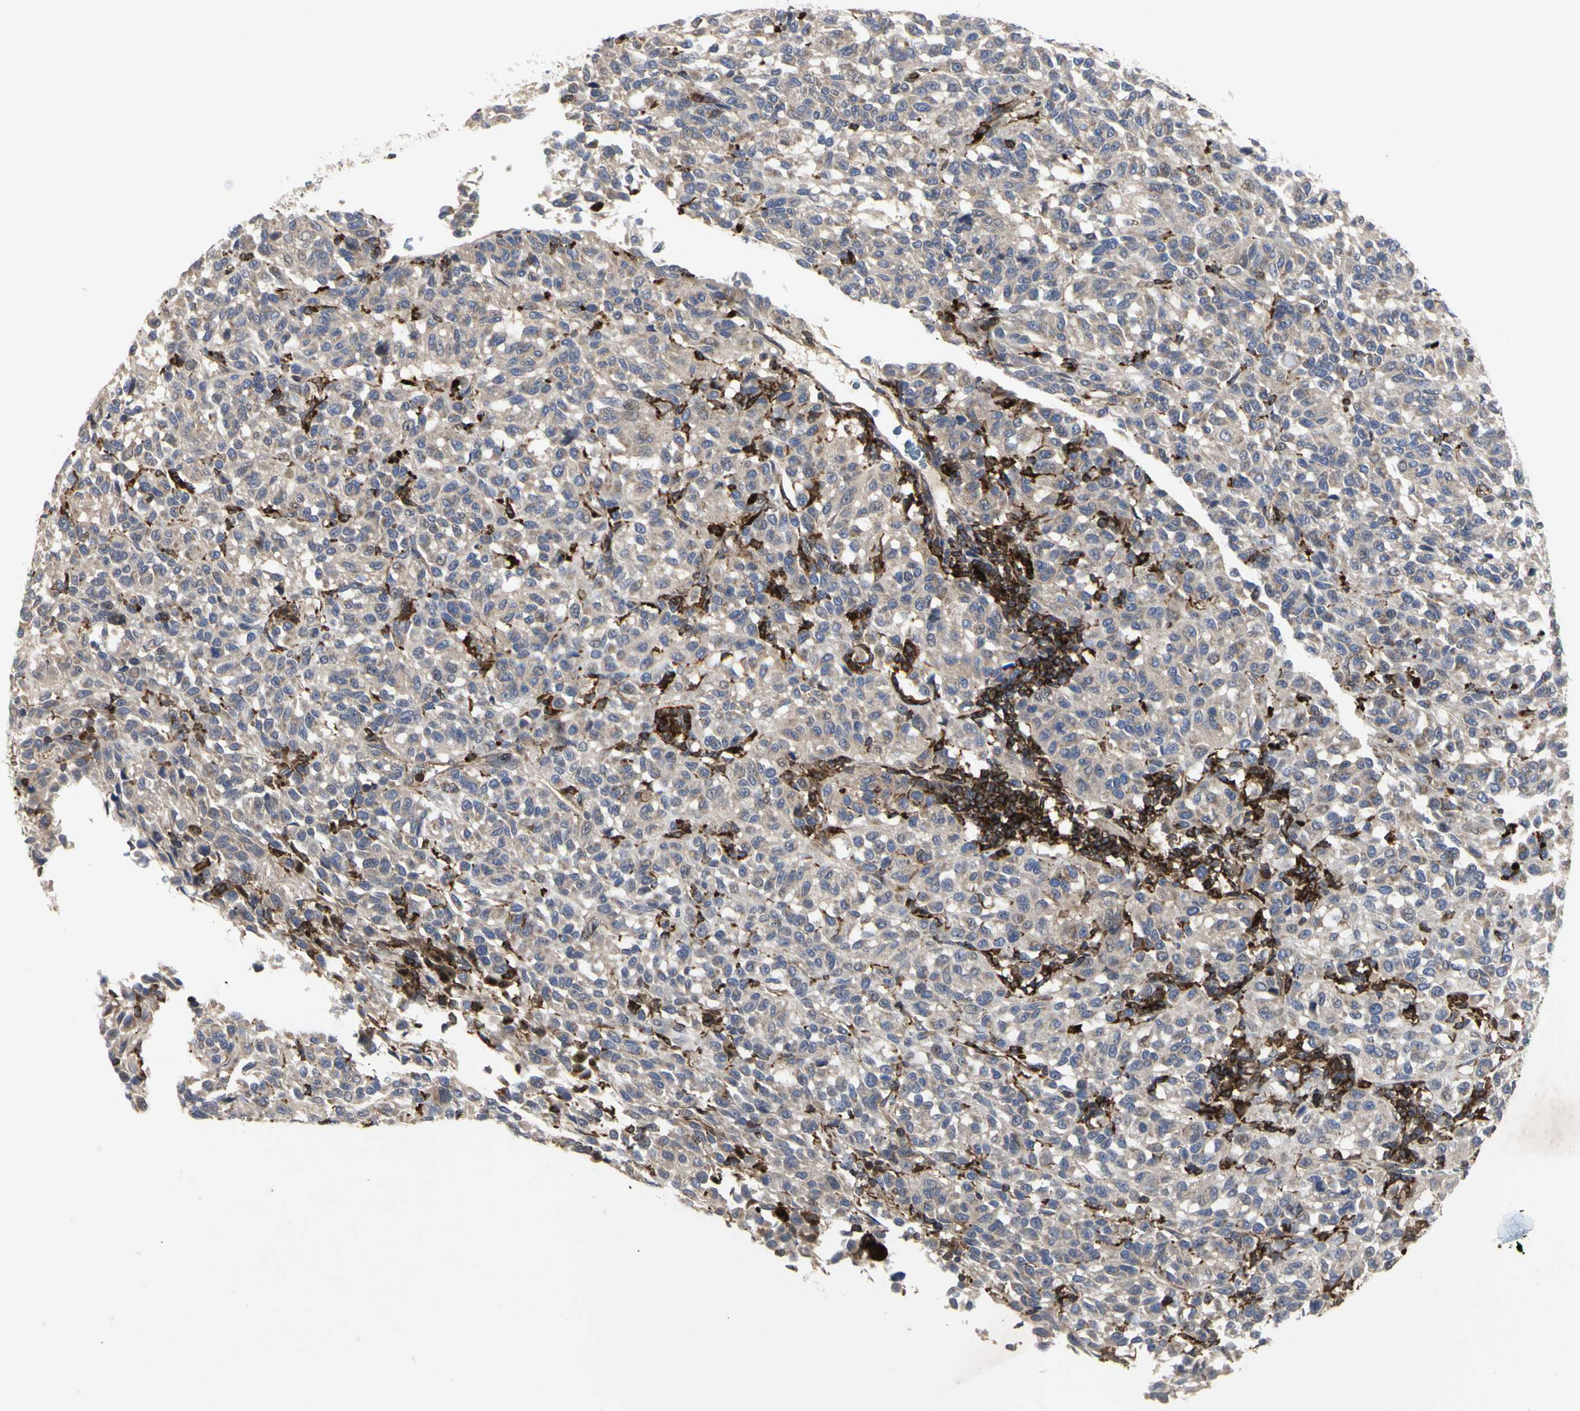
{"staining": {"intensity": "weak", "quantity": "<25%", "location": "cytoplasmic/membranous"}, "tissue": "melanoma", "cell_type": "Tumor cells", "image_type": "cancer", "snomed": [{"axis": "morphology", "description": "Malignant melanoma, Metastatic site"}, {"axis": "topography", "description": "Lung"}], "caption": "This histopathology image is of melanoma stained with immunohistochemistry to label a protein in brown with the nuclei are counter-stained blue. There is no staining in tumor cells. (Brightfield microscopy of DAB IHC at high magnification).", "gene": "NAPG", "patient": {"sex": "male", "age": 64}}